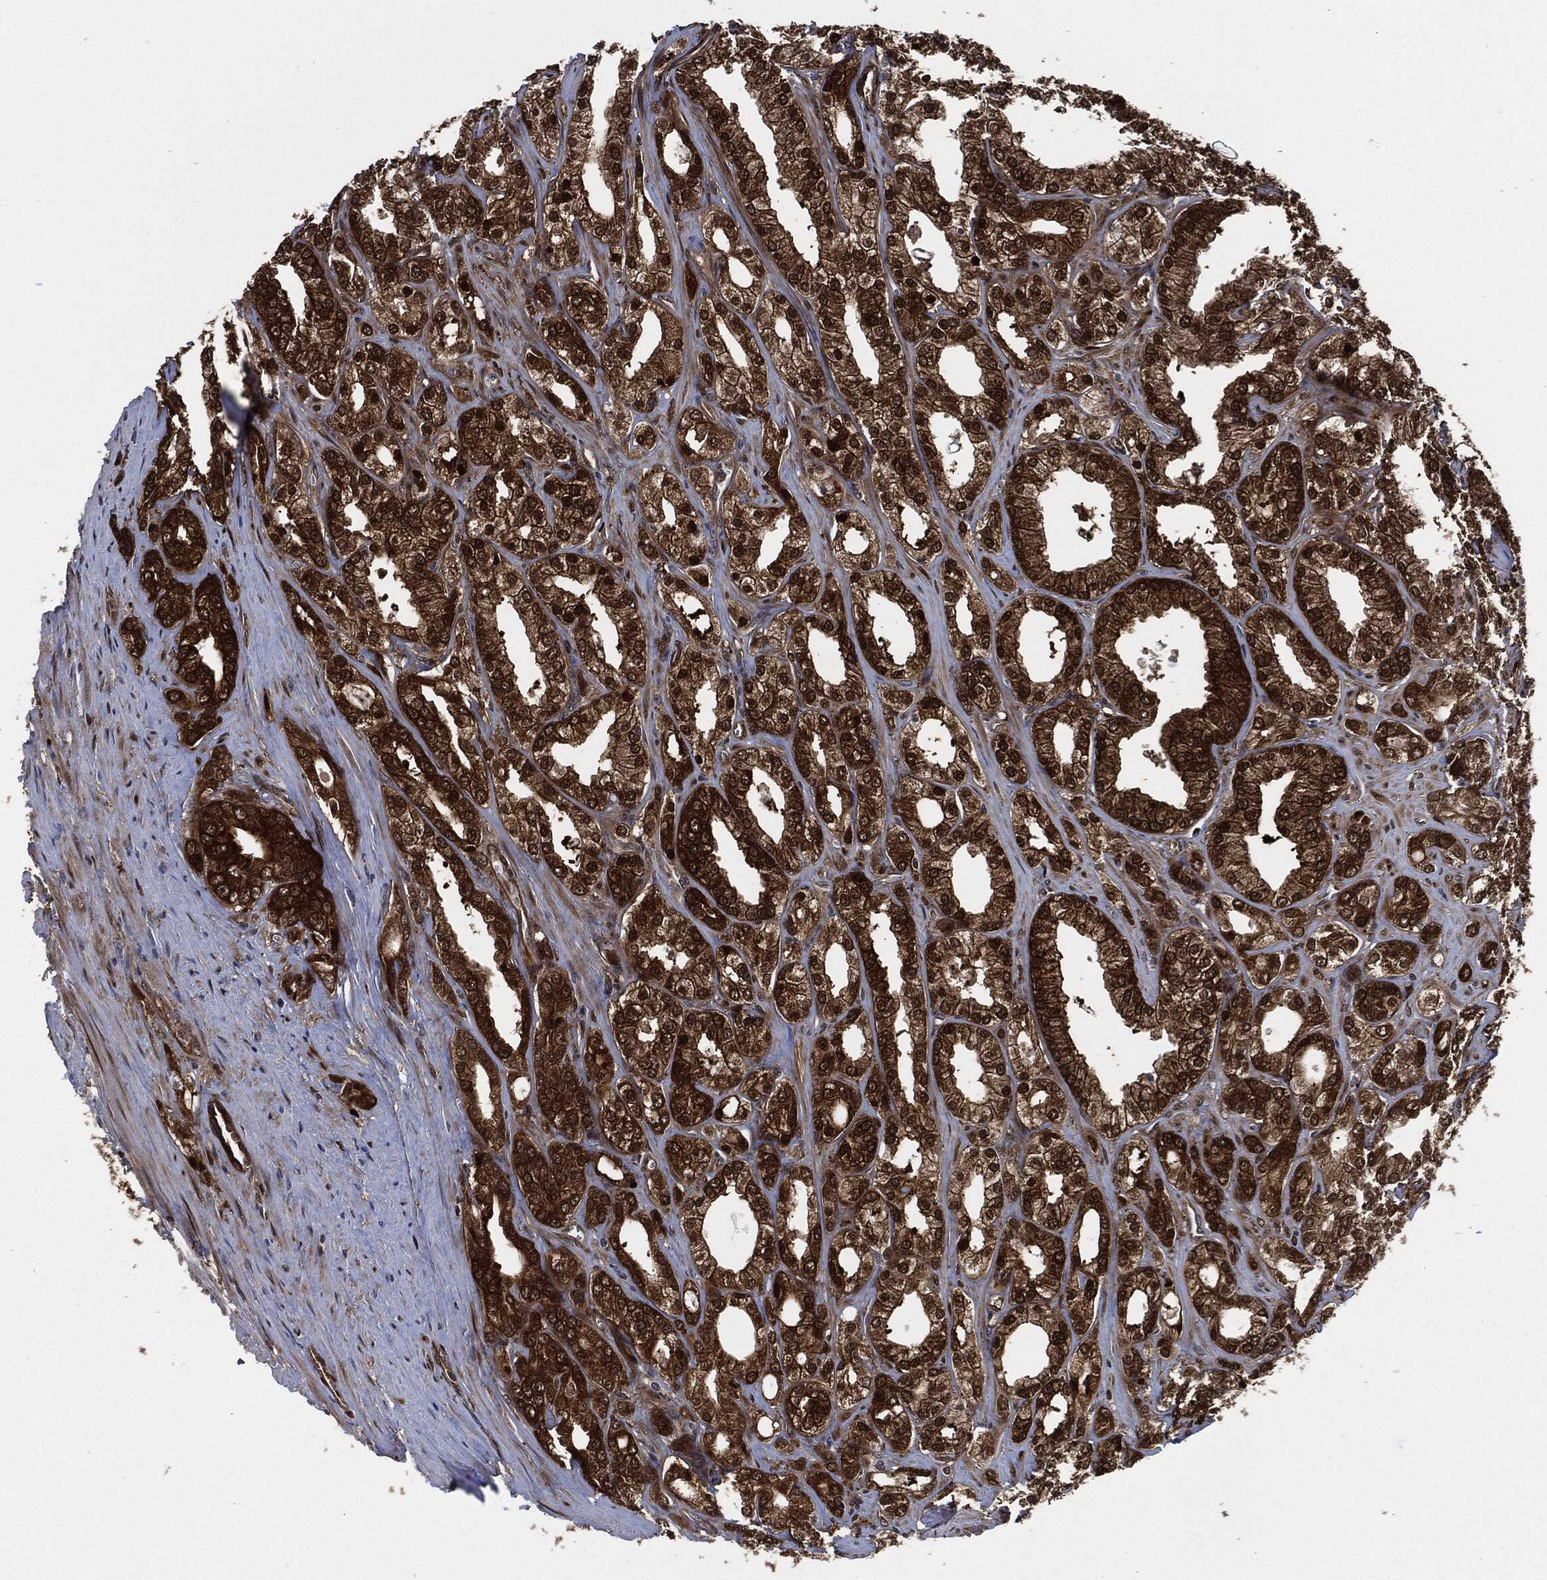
{"staining": {"intensity": "strong", "quantity": ">75%", "location": "cytoplasmic/membranous,nuclear"}, "tissue": "prostate cancer", "cell_type": "Tumor cells", "image_type": "cancer", "snomed": [{"axis": "morphology", "description": "Adenocarcinoma, NOS"}, {"axis": "morphology", "description": "Adenocarcinoma, High grade"}, {"axis": "topography", "description": "Prostate"}], "caption": "Prostate cancer (adenocarcinoma) tissue reveals strong cytoplasmic/membranous and nuclear staining in approximately >75% of tumor cells", "gene": "DCTN1", "patient": {"sex": "male", "age": 70}}